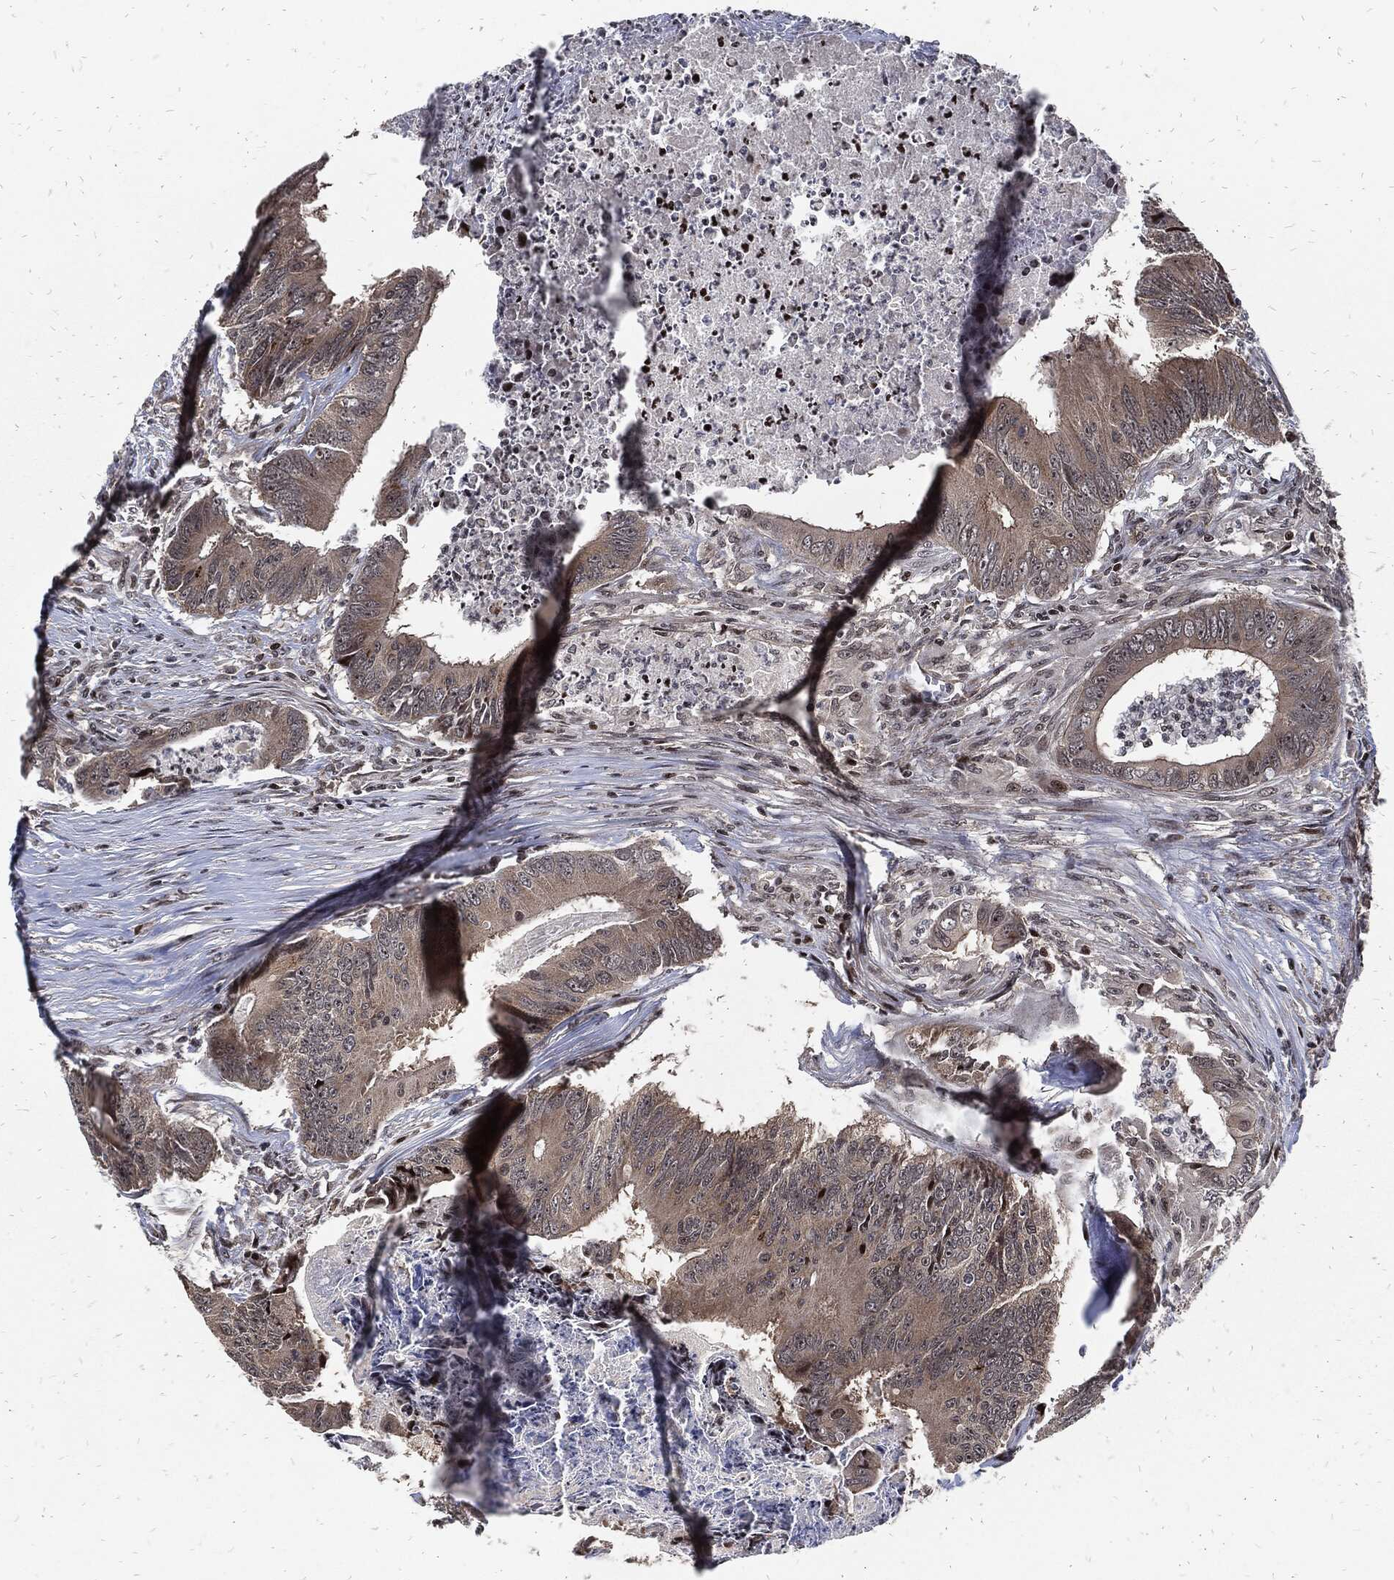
{"staining": {"intensity": "weak", "quantity": "<25%", "location": "cytoplasmic/membranous"}, "tissue": "colorectal cancer", "cell_type": "Tumor cells", "image_type": "cancer", "snomed": [{"axis": "morphology", "description": "Adenocarcinoma, NOS"}, {"axis": "topography", "description": "Colon"}], "caption": "An immunohistochemistry (IHC) photomicrograph of colorectal cancer is shown. There is no staining in tumor cells of colorectal cancer.", "gene": "ZNF775", "patient": {"sex": "male", "age": 84}}